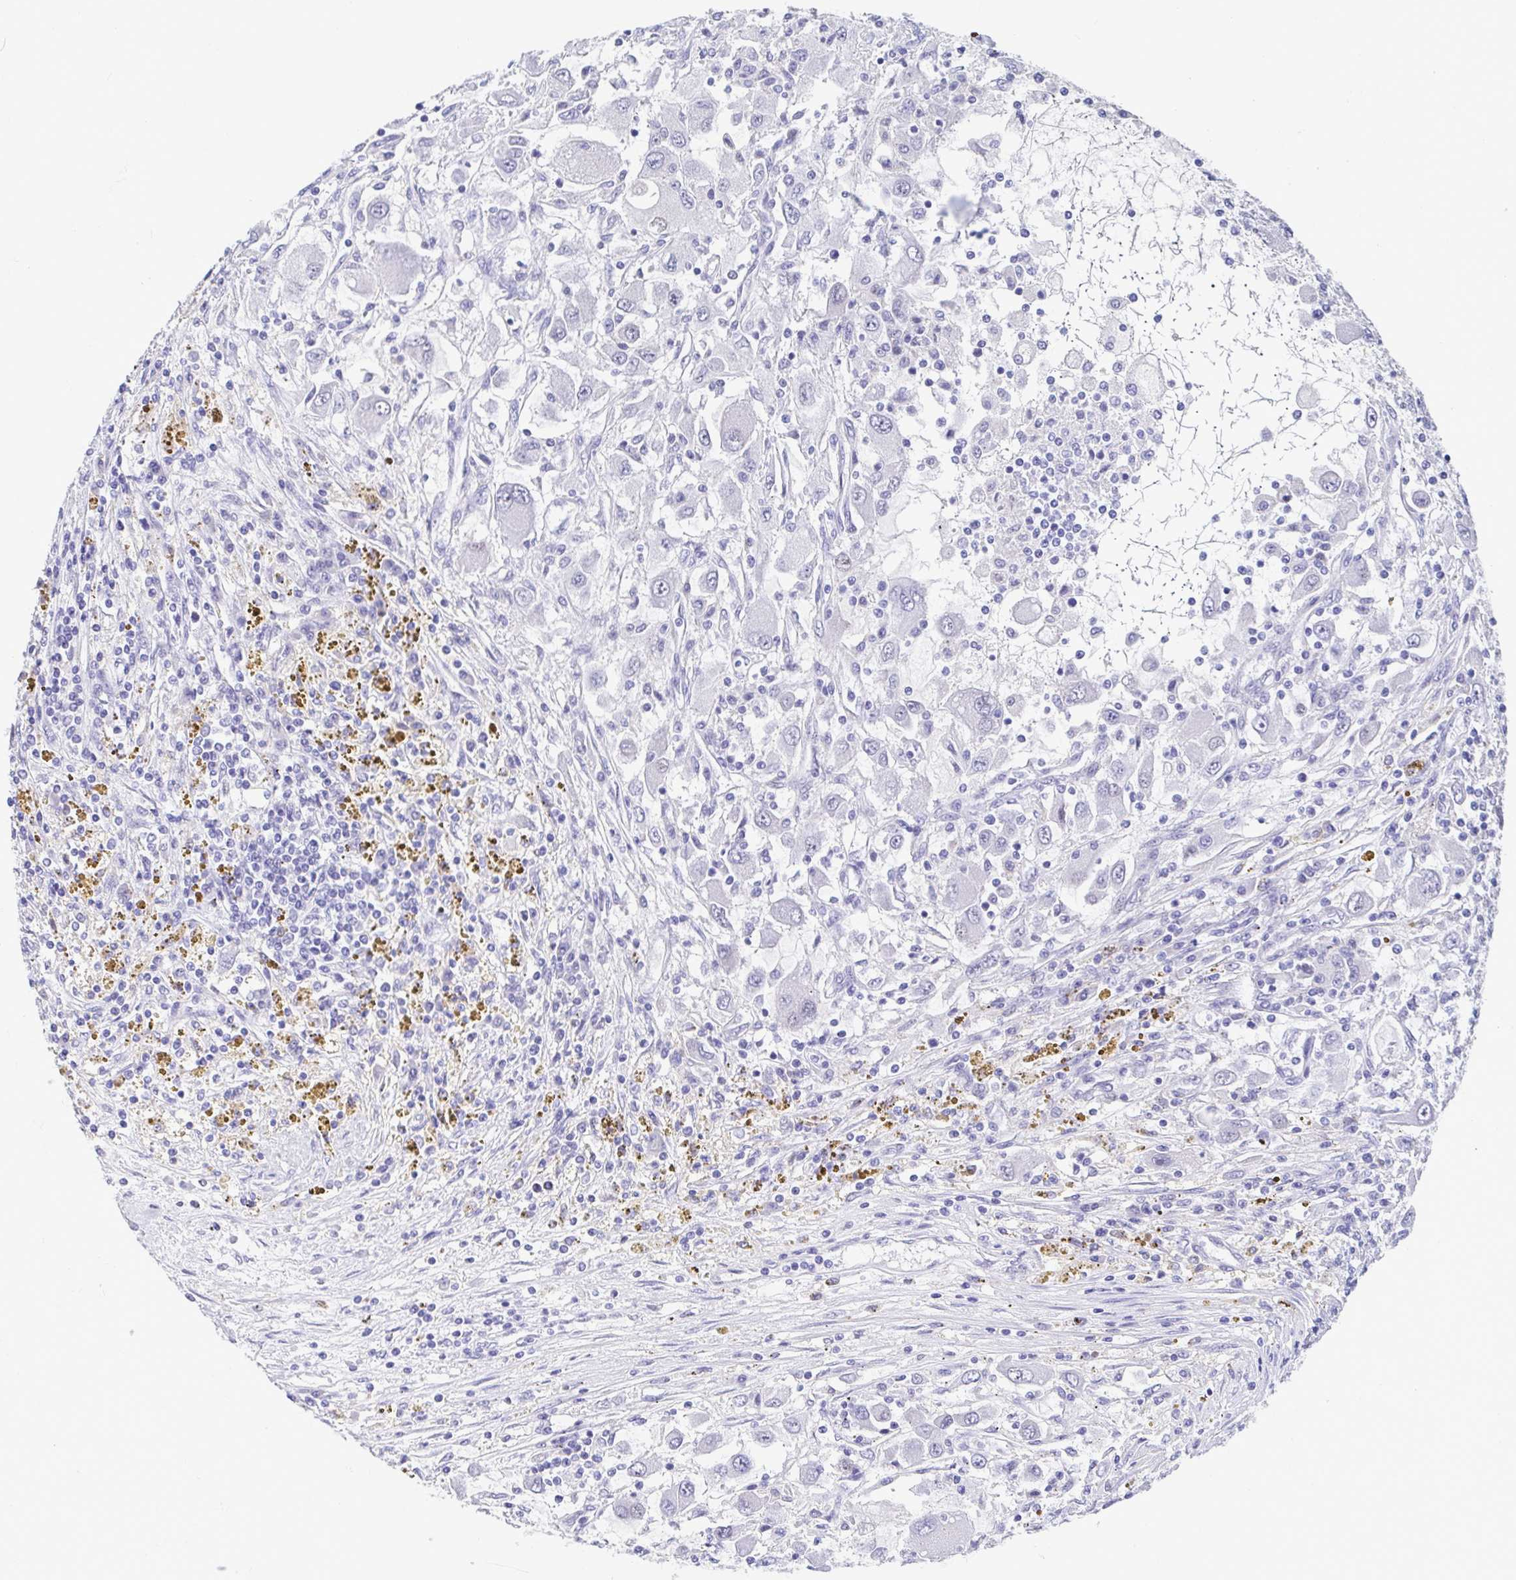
{"staining": {"intensity": "negative", "quantity": "none", "location": "none"}, "tissue": "renal cancer", "cell_type": "Tumor cells", "image_type": "cancer", "snomed": [{"axis": "morphology", "description": "Adenocarcinoma, NOS"}, {"axis": "topography", "description": "Kidney"}], "caption": "Immunohistochemistry of renal cancer (adenocarcinoma) displays no positivity in tumor cells. (Immunohistochemistry, brightfield microscopy, high magnification).", "gene": "PERM1", "patient": {"sex": "female", "age": 67}}